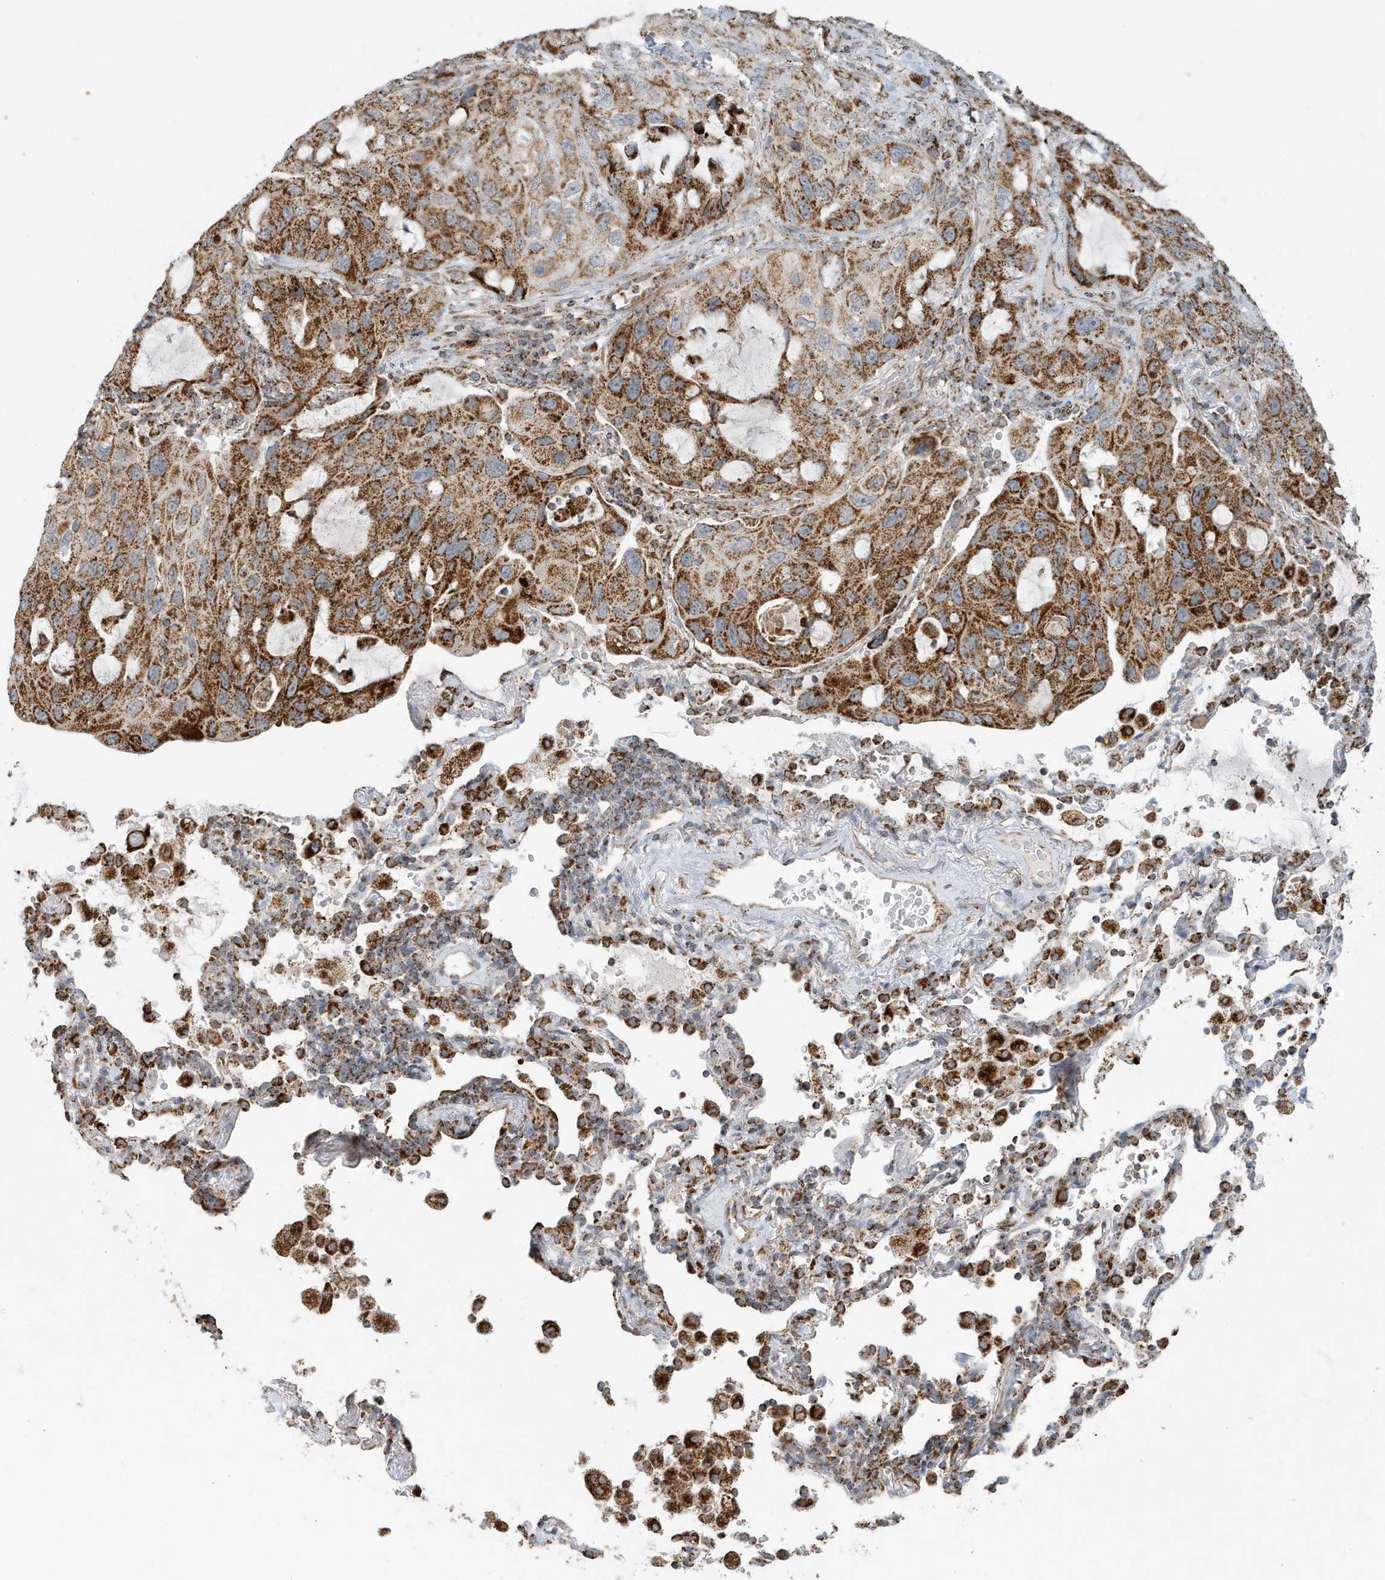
{"staining": {"intensity": "moderate", "quantity": ">75%", "location": "cytoplasmic/membranous"}, "tissue": "lung cancer", "cell_type": "Tumor cells", "image_type": "cancer", "snomed": [{"axis": "morphology", "description": "Squamous cell carcinoma, NOS"}, {"axis": "topography", "description": "Lung"}], "caption": "Lung cancer stained with a protein marker demonstrates moderate staining in tumor cells.", "gene": "MAN1A1", "patient": {"sex": "female", "age": 73}}